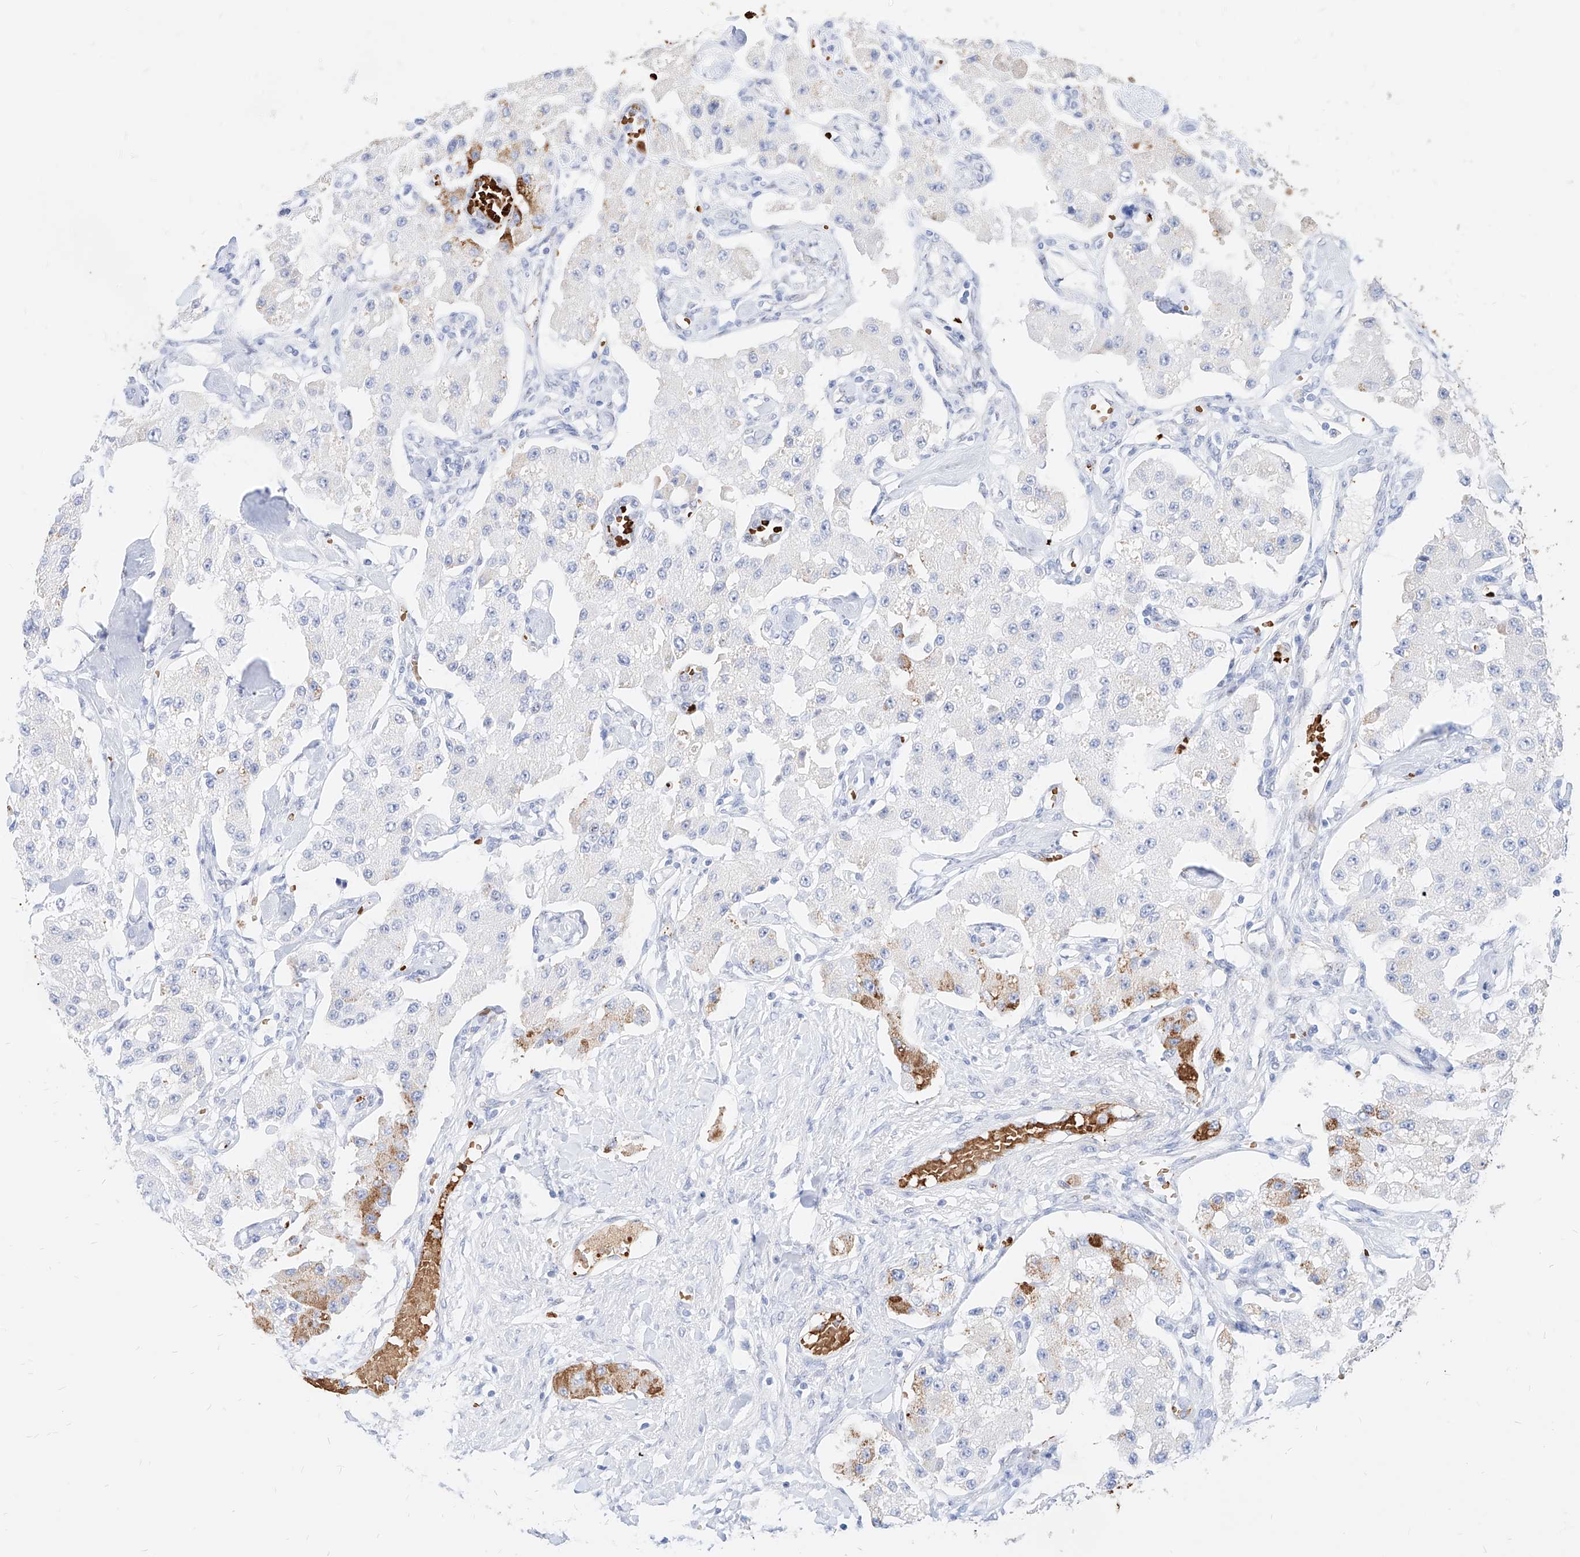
{"staining": {"intensity": "negative", "quantity": "none", "location": "none"}, "tissue": "carcinoid", "cell_type": "Tumor cells", "image_type": "cancer", "snomed": [{"axis": "morphology", "description": "Carcinoid, malignant, NOS"}, {"axis": "topography", "description": "Pancreas"}], "caption": "A photomicrograph of carcinoid stained for a protein exhibits no brown staining in tumor cells.", "gene": "ZFP42", "patient": {"sex": "male", "age": 41}}